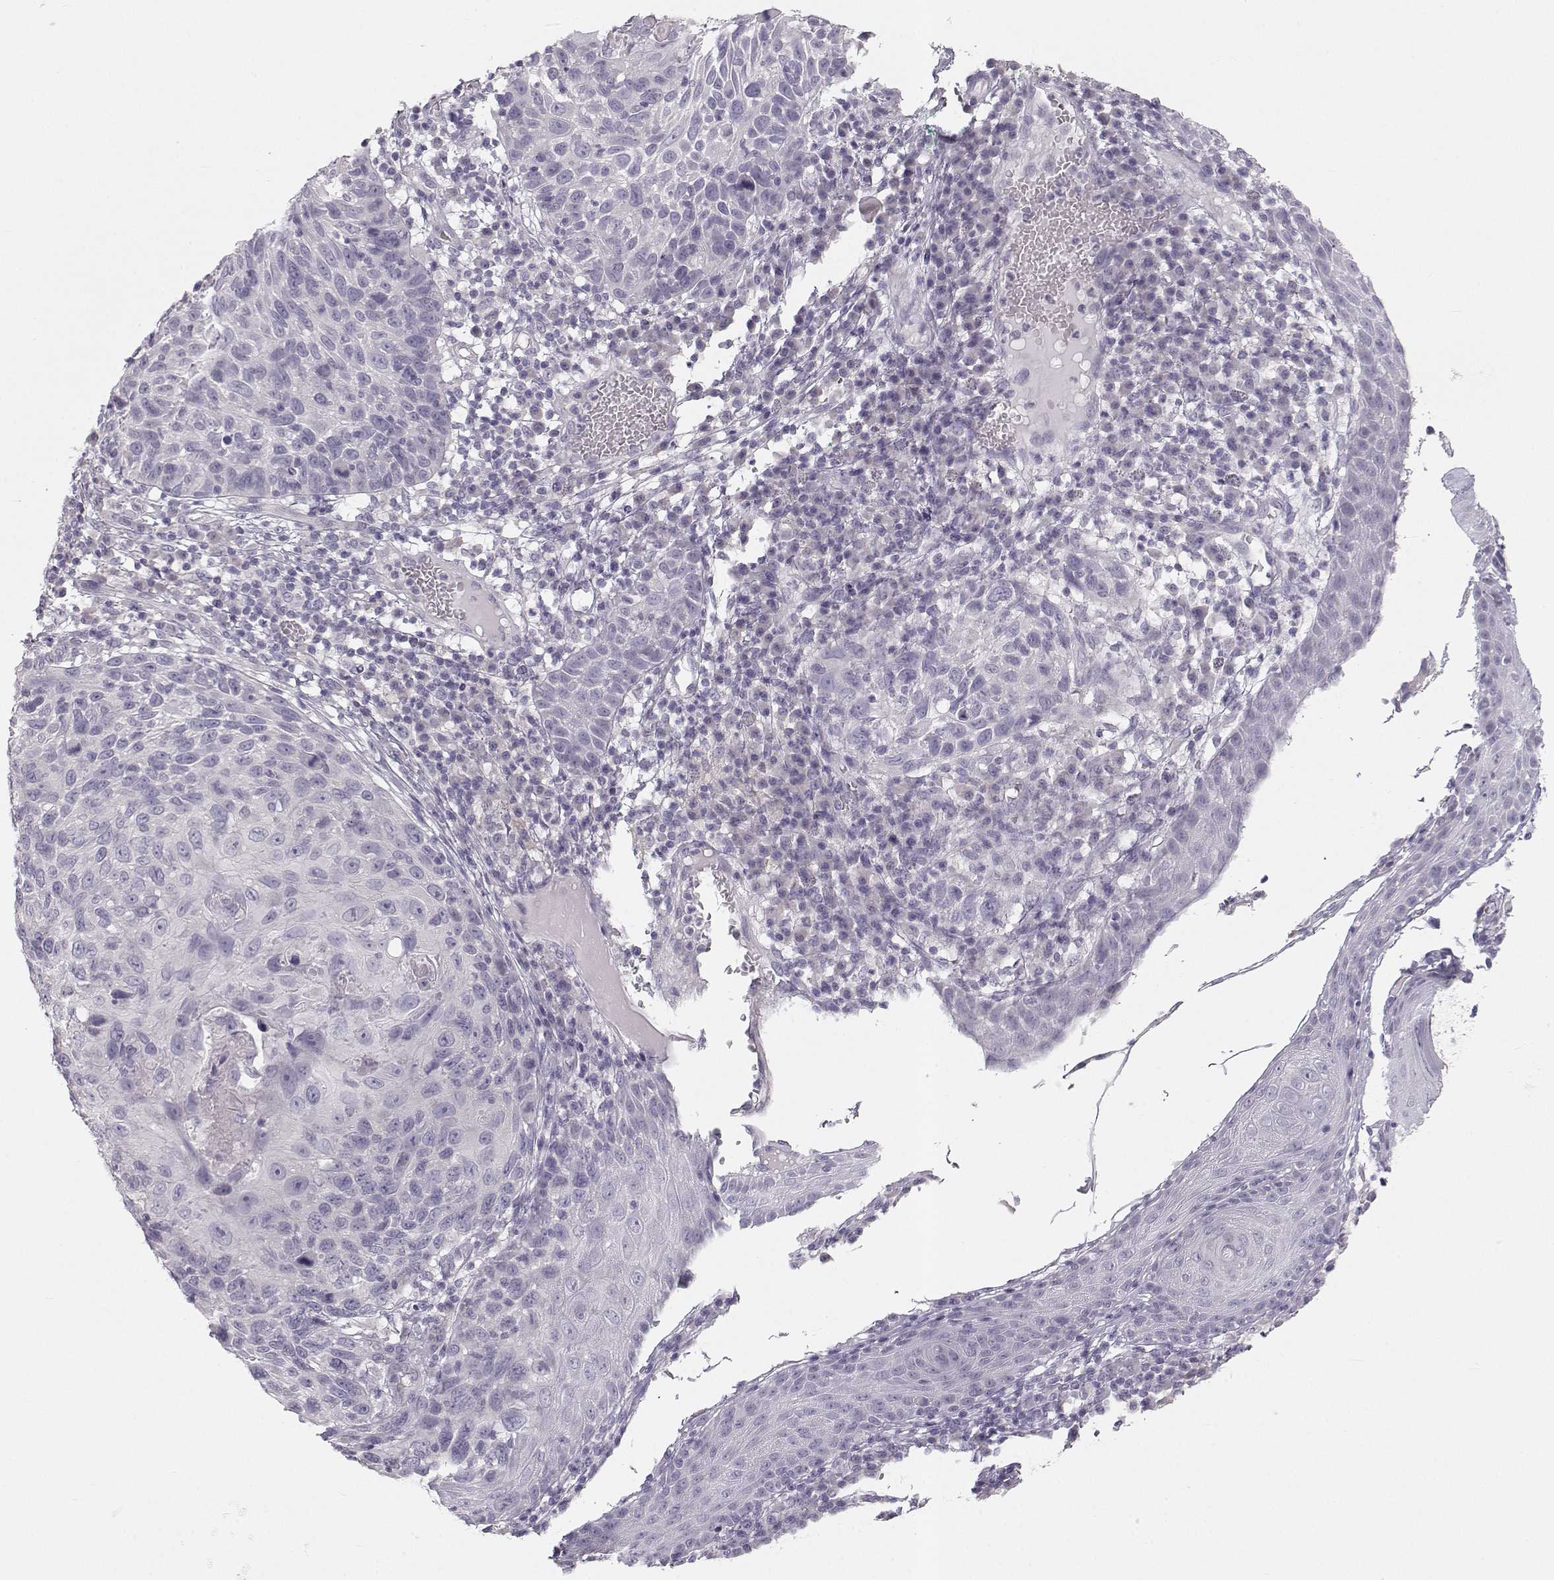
{"staining": {"intensity": "negative", "quantity": "none", "location": "none"}, "tissue": "skin cancer", "cell_type": "Tumor cells", "image_type": "cancer", "snomed": [{"axis": "morphology", "description": "Squamous cell carcinoma, NOS"}, {"axis": "topography", "description": "Skin"}], "caption": "A micrograph of human skin cancer (squamous cell carcinoma) is negative for staining in tumor cells. Nuclei are stained in blue.", "gene": "OIP5", "patient": {"sex": "male", "age": 92}}